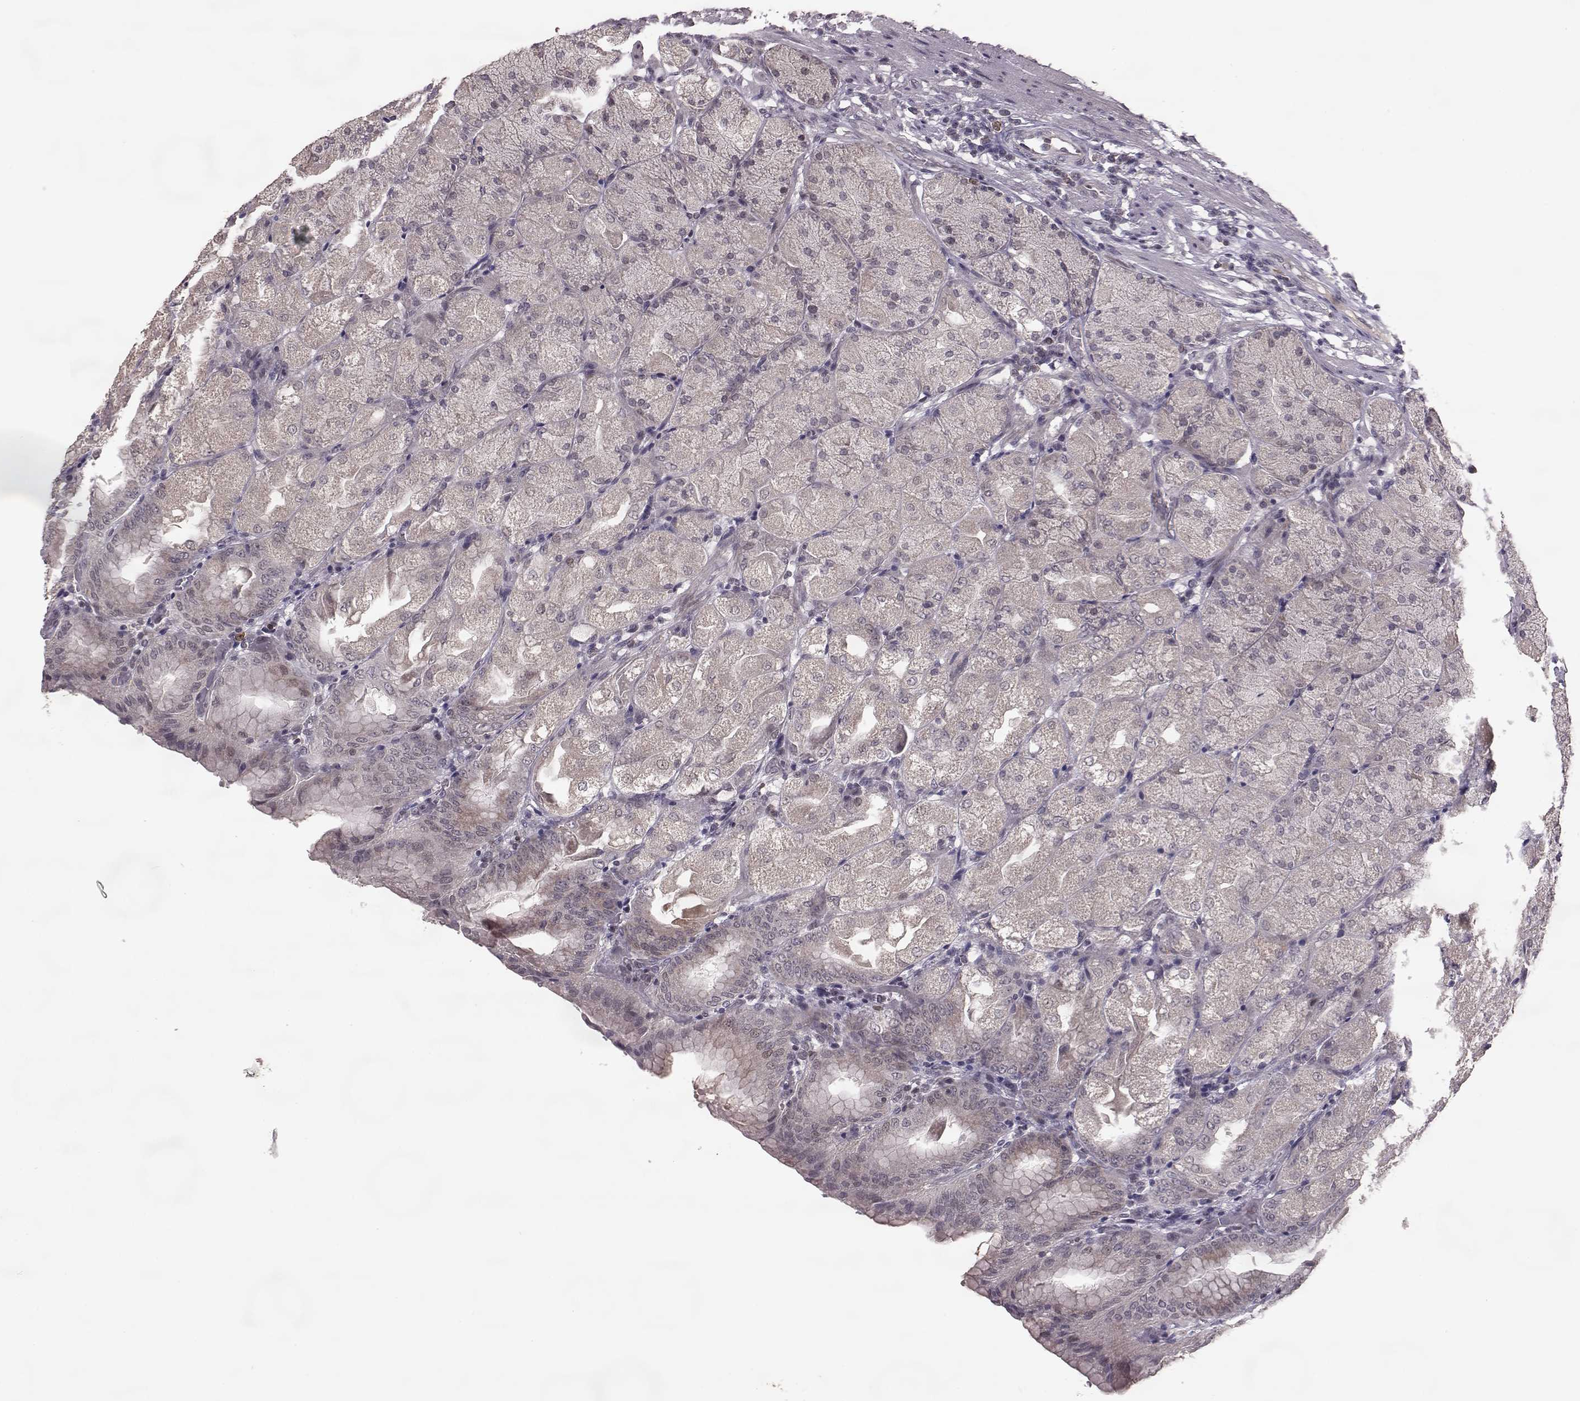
{"staining": {"intensity": "weak", "quantity": ">75%", "location": "cytoplasmic/membranous"}, "tissue": "stomach", "cell_type": "Glandular cells", "image_type": "normal", "snomed": [{"axis": "morphology", "description": "Normal tissue, NOS"}, {"axis": "topography", "description": "Stomach, upper"}, {"axis": "topography", "description": "Stomach"}, {"axis": "topography", "description": "Stomach, lower"}], "caption": "This histopathology image demonstrates immunohistochemistry staining of normal stomach, with low weak cytoplasmic/membranous staining in about >75% of glandular cells.", "gene": "ELOVL5", "patient": {"sex": "male", "age": 62}}